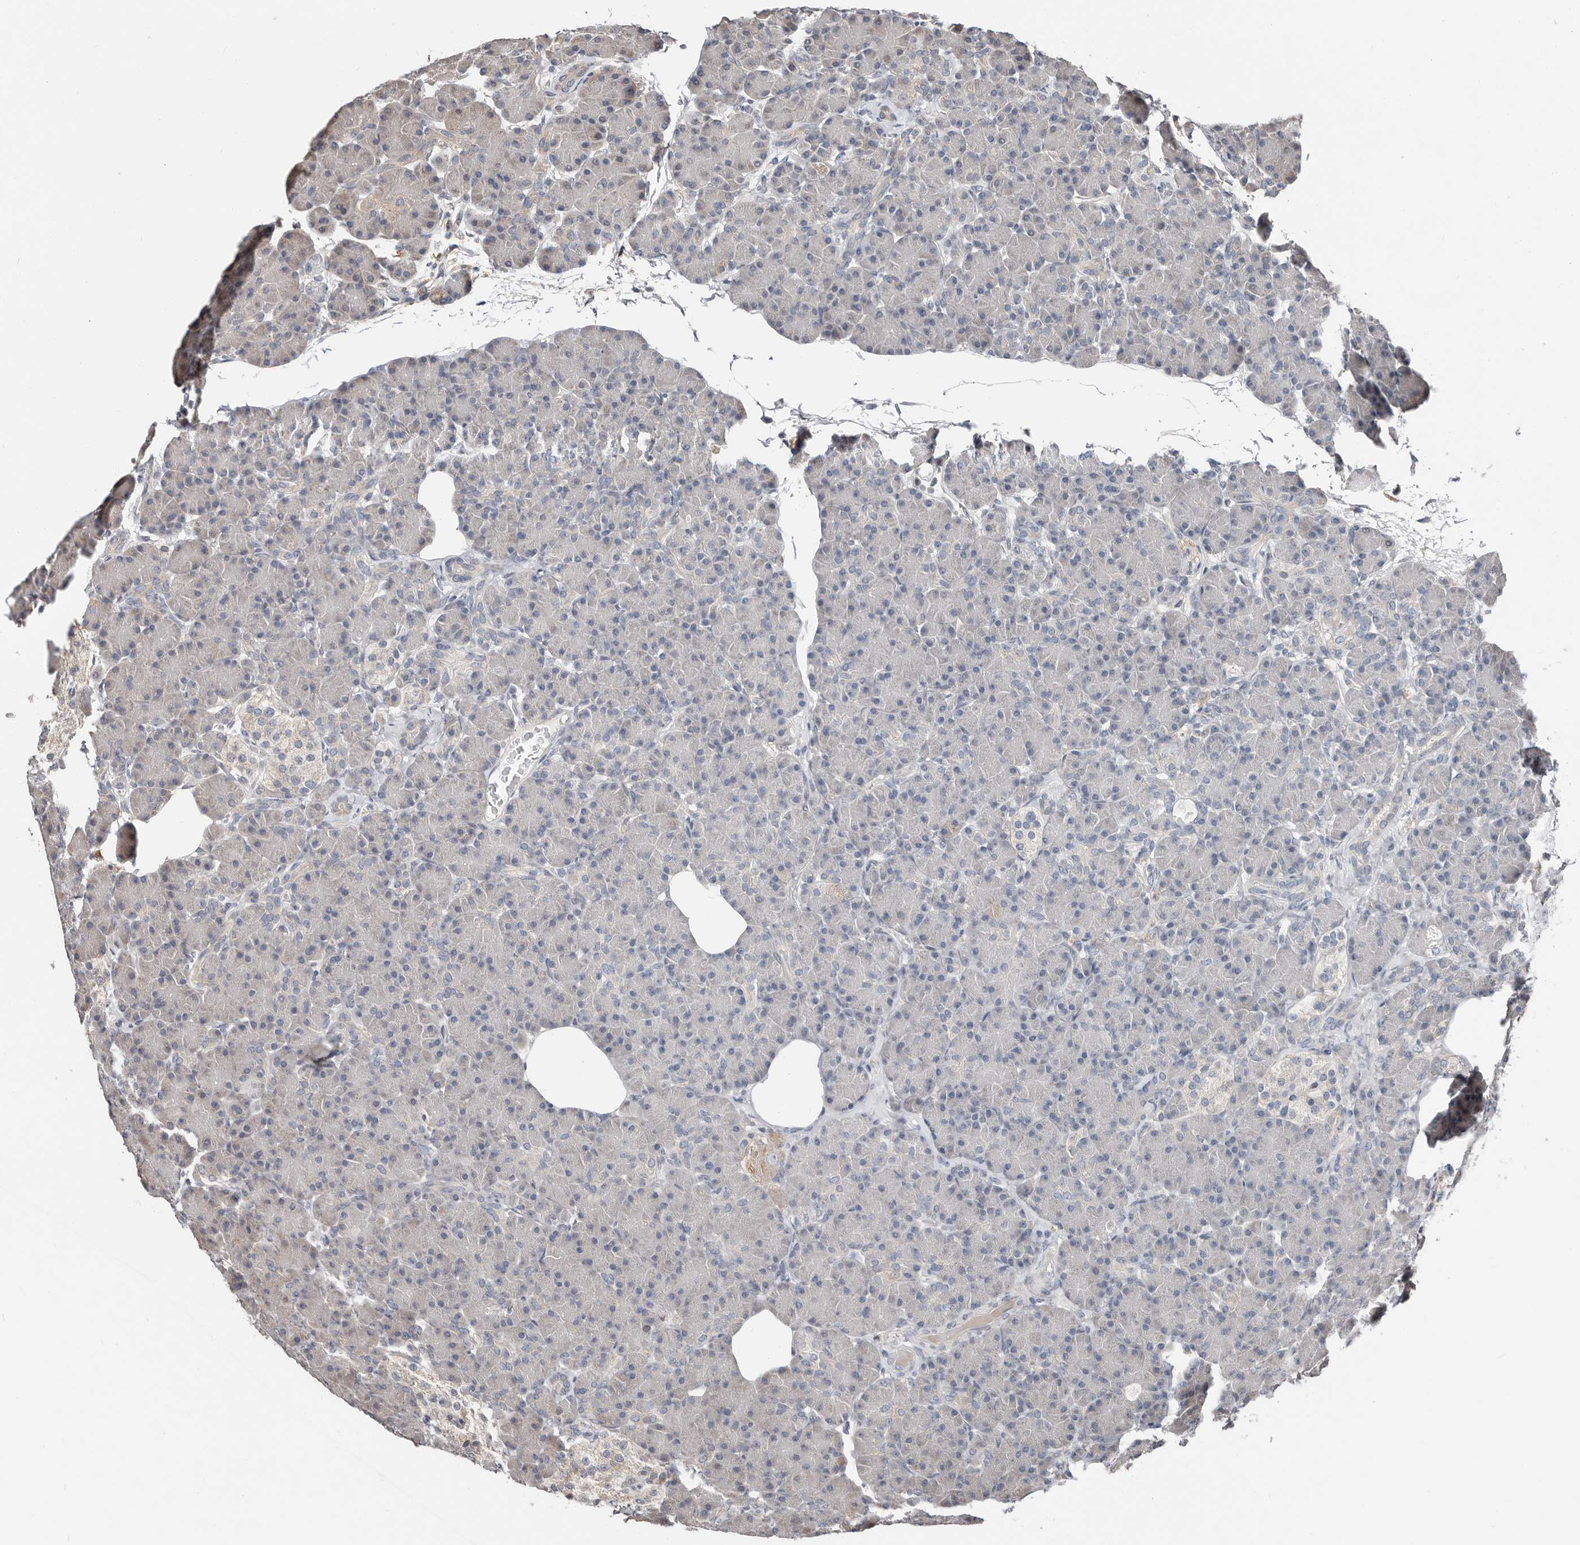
{"staining": {"intensity": "moderate", "quantity": "<25%", "location": "cytoplasmic/membranous"}, "tissue": "pancreas", "cell_type": "Exocrine glandular cells", "image_type": "normal", "snomed": [{"axis": "morphology", "description": "Normal tissue, NOS"}, {"axis": "topography", "description": "Pancreas"}], "caption": "Immunohistochemistry (IHC) staining of unremarkable pancreas, which displays low levels of moderate cytoplasmic/membranous expression in about <25% of exocrine glandular cells indicating moderate cytoplasmic/membranous protein staining. The staining was performed using DAB (brown) for protein detection and nuclei were counterstained in hematoxylin (blue).", "gene": "SMYD4", "patient": {"sex": "female", "age": 43}}